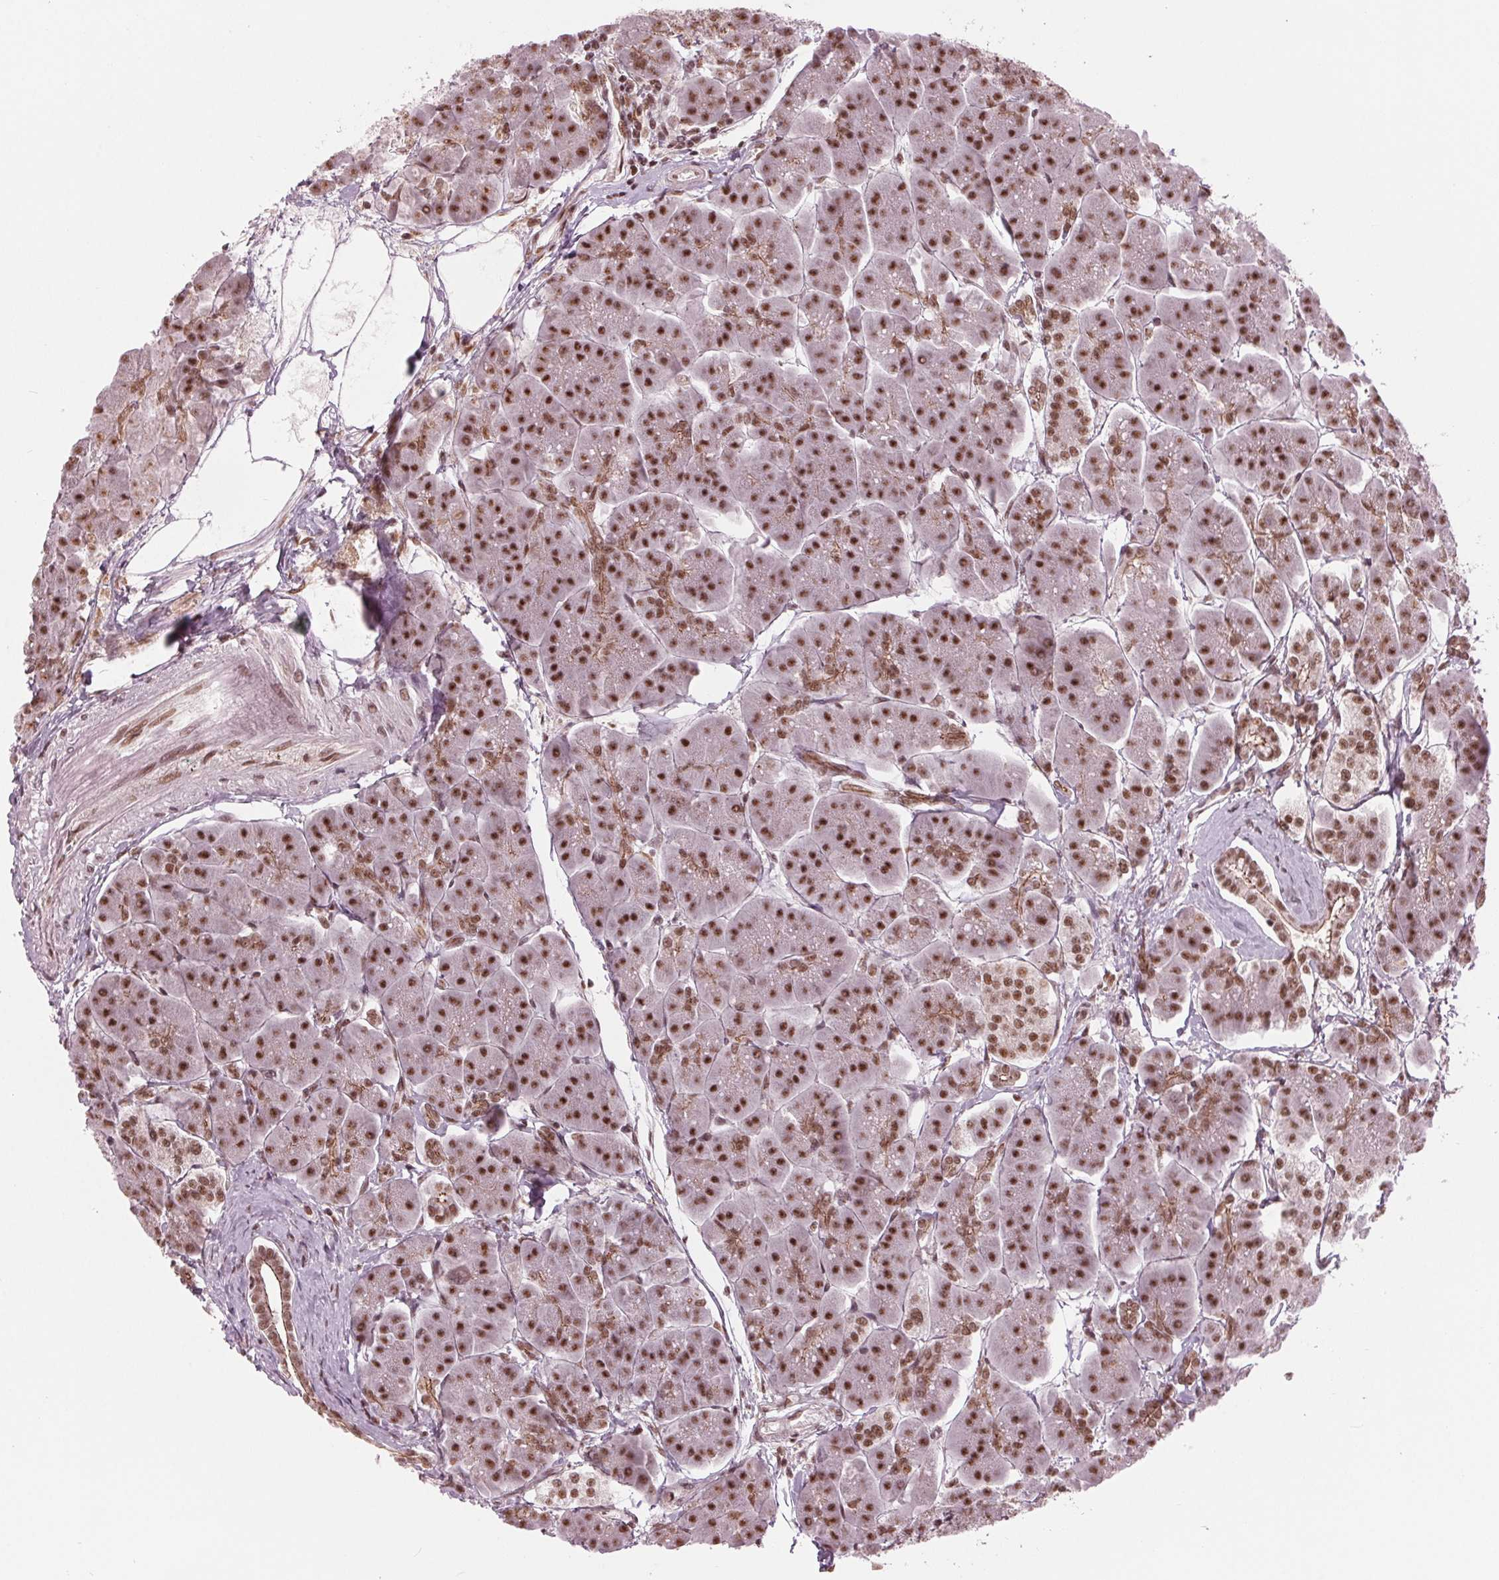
{"staining": {"intensity": "strong", "quantity": ">75%", "location": "cytoplasmic/membranous,nuclear"}, "tissue": "pancreas", "cell_type": "Exocrine glandular cells", "image_type": "normal", "snomed": [{"axis": "morphology", "description": "Normal tissue, NOS"}, {"axis": "topography", "description": "Adipose tissue"}, {"axis": "topography", "description": "Pancreas"}, {"axis": "topography", "description": "Peripheral nerve tissue"}], "caption": "Immunohistochemistry (DAB (3,3'-diaminobenzidine)) staining of unremarkable human pancreas displays strong cytoplasmic/membranous,nuclear protein staining in about >75% of exocrine glandular cells.", "gene": "LSM2", "patient": {"sex": "female", "age": 58}}